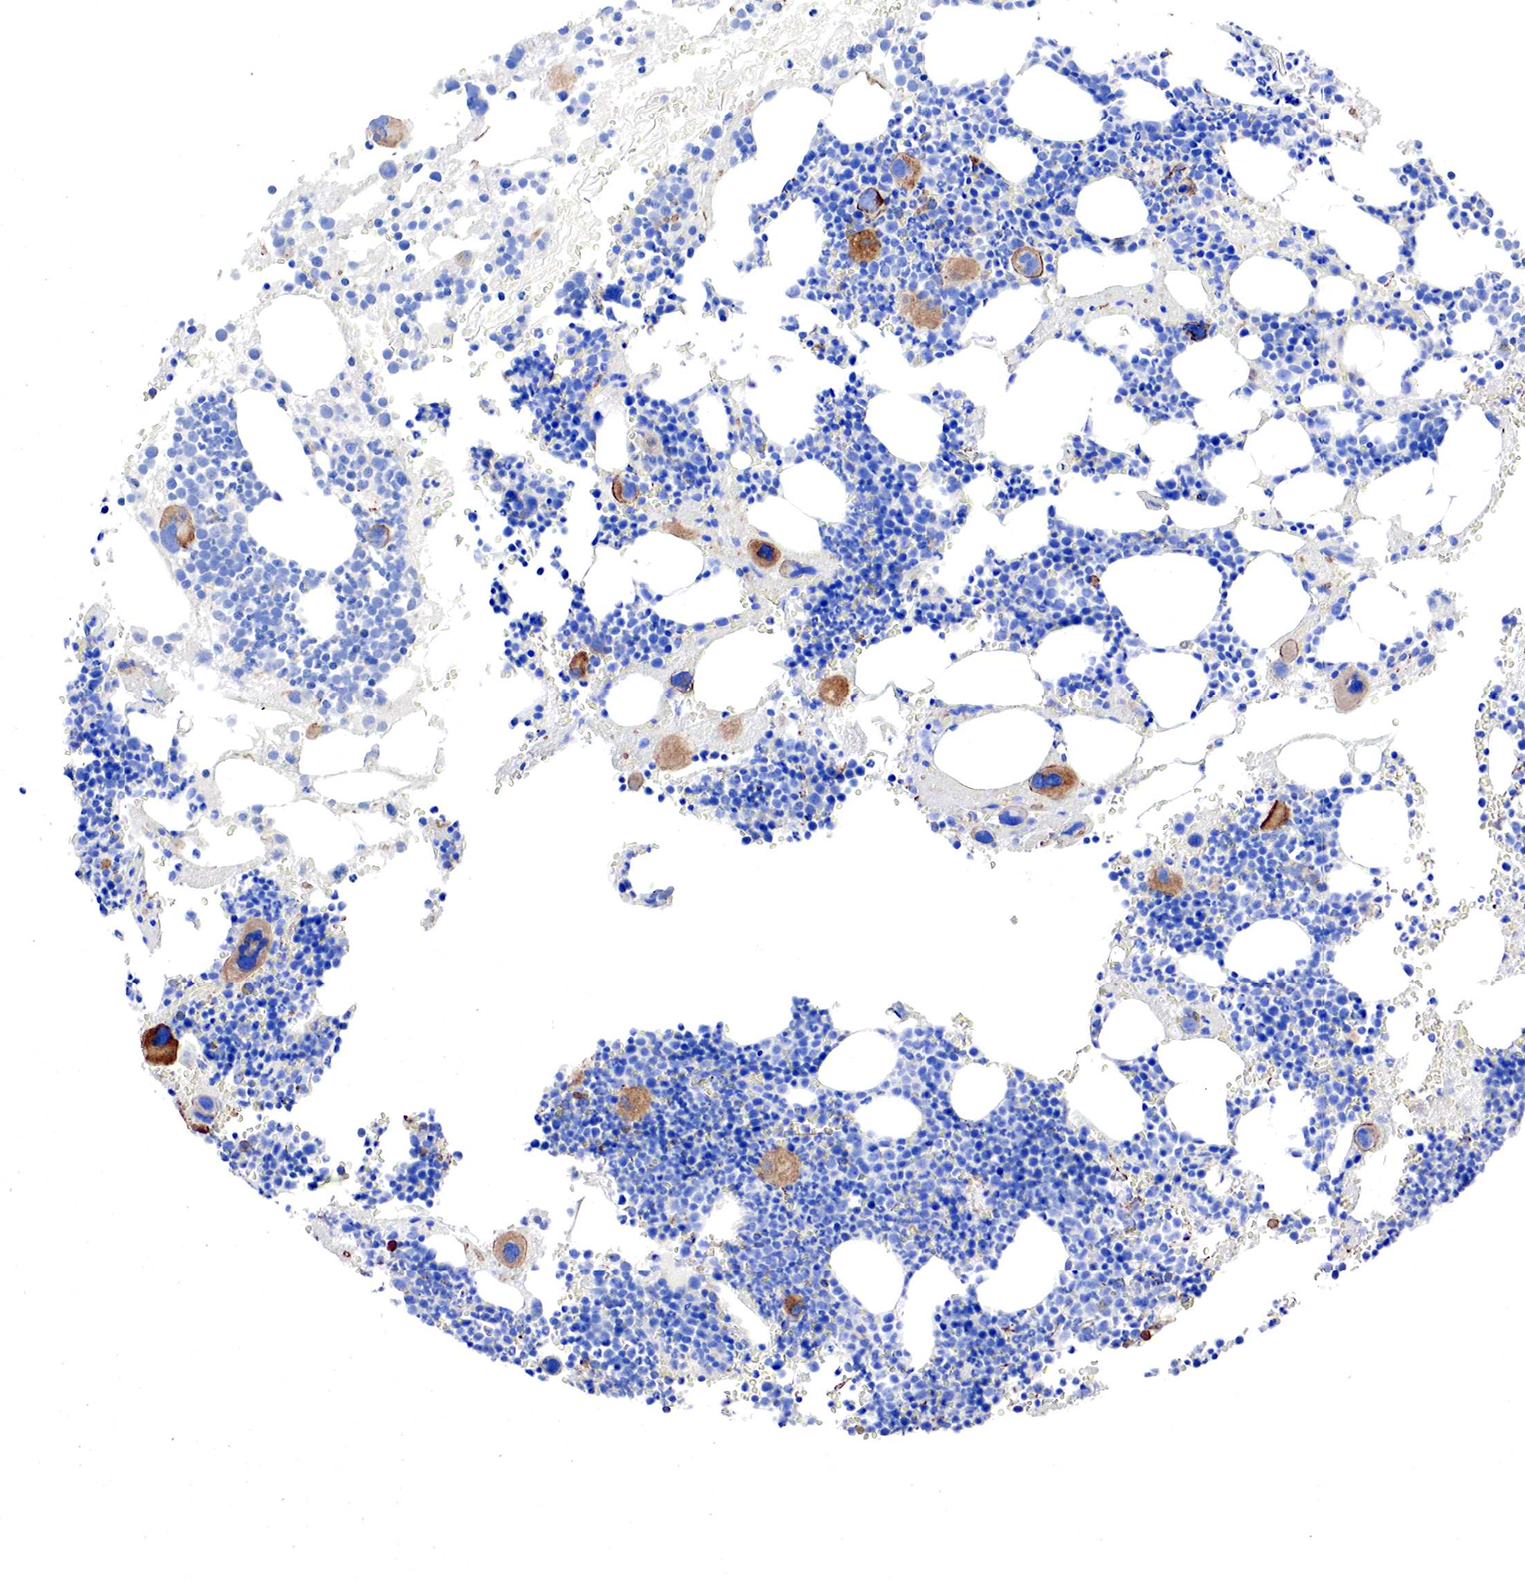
{"staining": {"intensity": "moderate", "quantity": ">75%", "location": "cytoplasmic/membranous"}, "tissue": "bone marrow", "cell_type": "Hematopoietic cells", "image_type": "normal", "snomed": [{"axis": "morphology", "description": "Normal tissue, NOS"}, {"axis": "topography", "description": "Bone marrow"}], "caption": "There is medium levels of moderate cytoplasmic/membranous positivity in hematopoietic cells of benign bone marrow, as demonstrated by immunohistochemical staining (brown color).", "gene": "TPM1", "patient": {"sex": "male", "age": 75}}